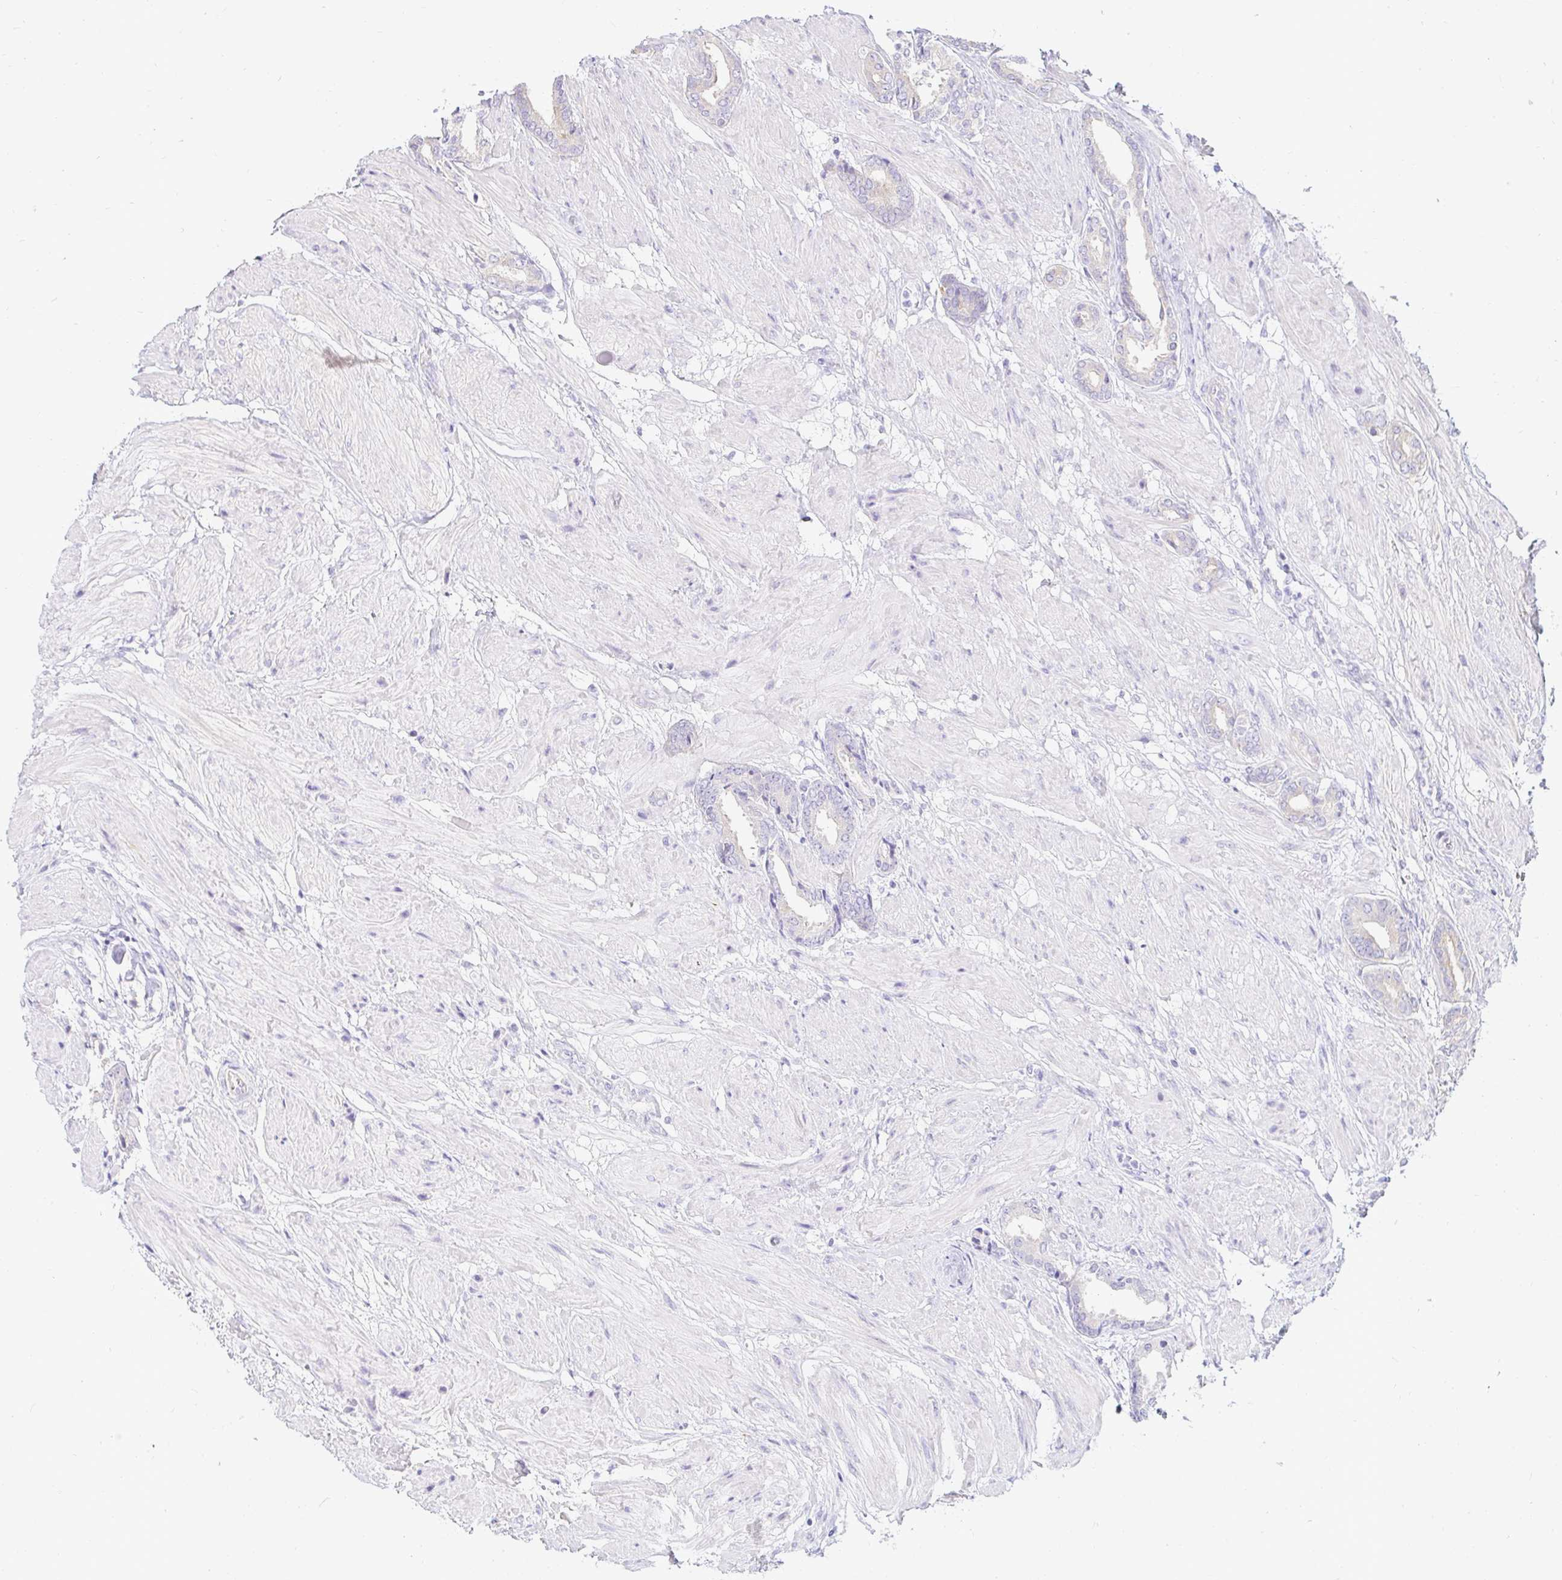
{"staining": {"intensity": "negative", "quantity": "none", "location": "none"}, "tissue": "prostate cancer", "cell_type": "Tumor cells", "image_type": "cancer", "snomed": [{"axis": "morphology", "description": "Adenocarcinoma, High grade"}, {"axis": "topography", "description": "Prostate"}], "caption": "The micrograph shows no staining of tumor cells in prostate adenocarcinoma (high-grade).", "gene": "CAPSL", "patient": {"sex": "male", "age": 56}}